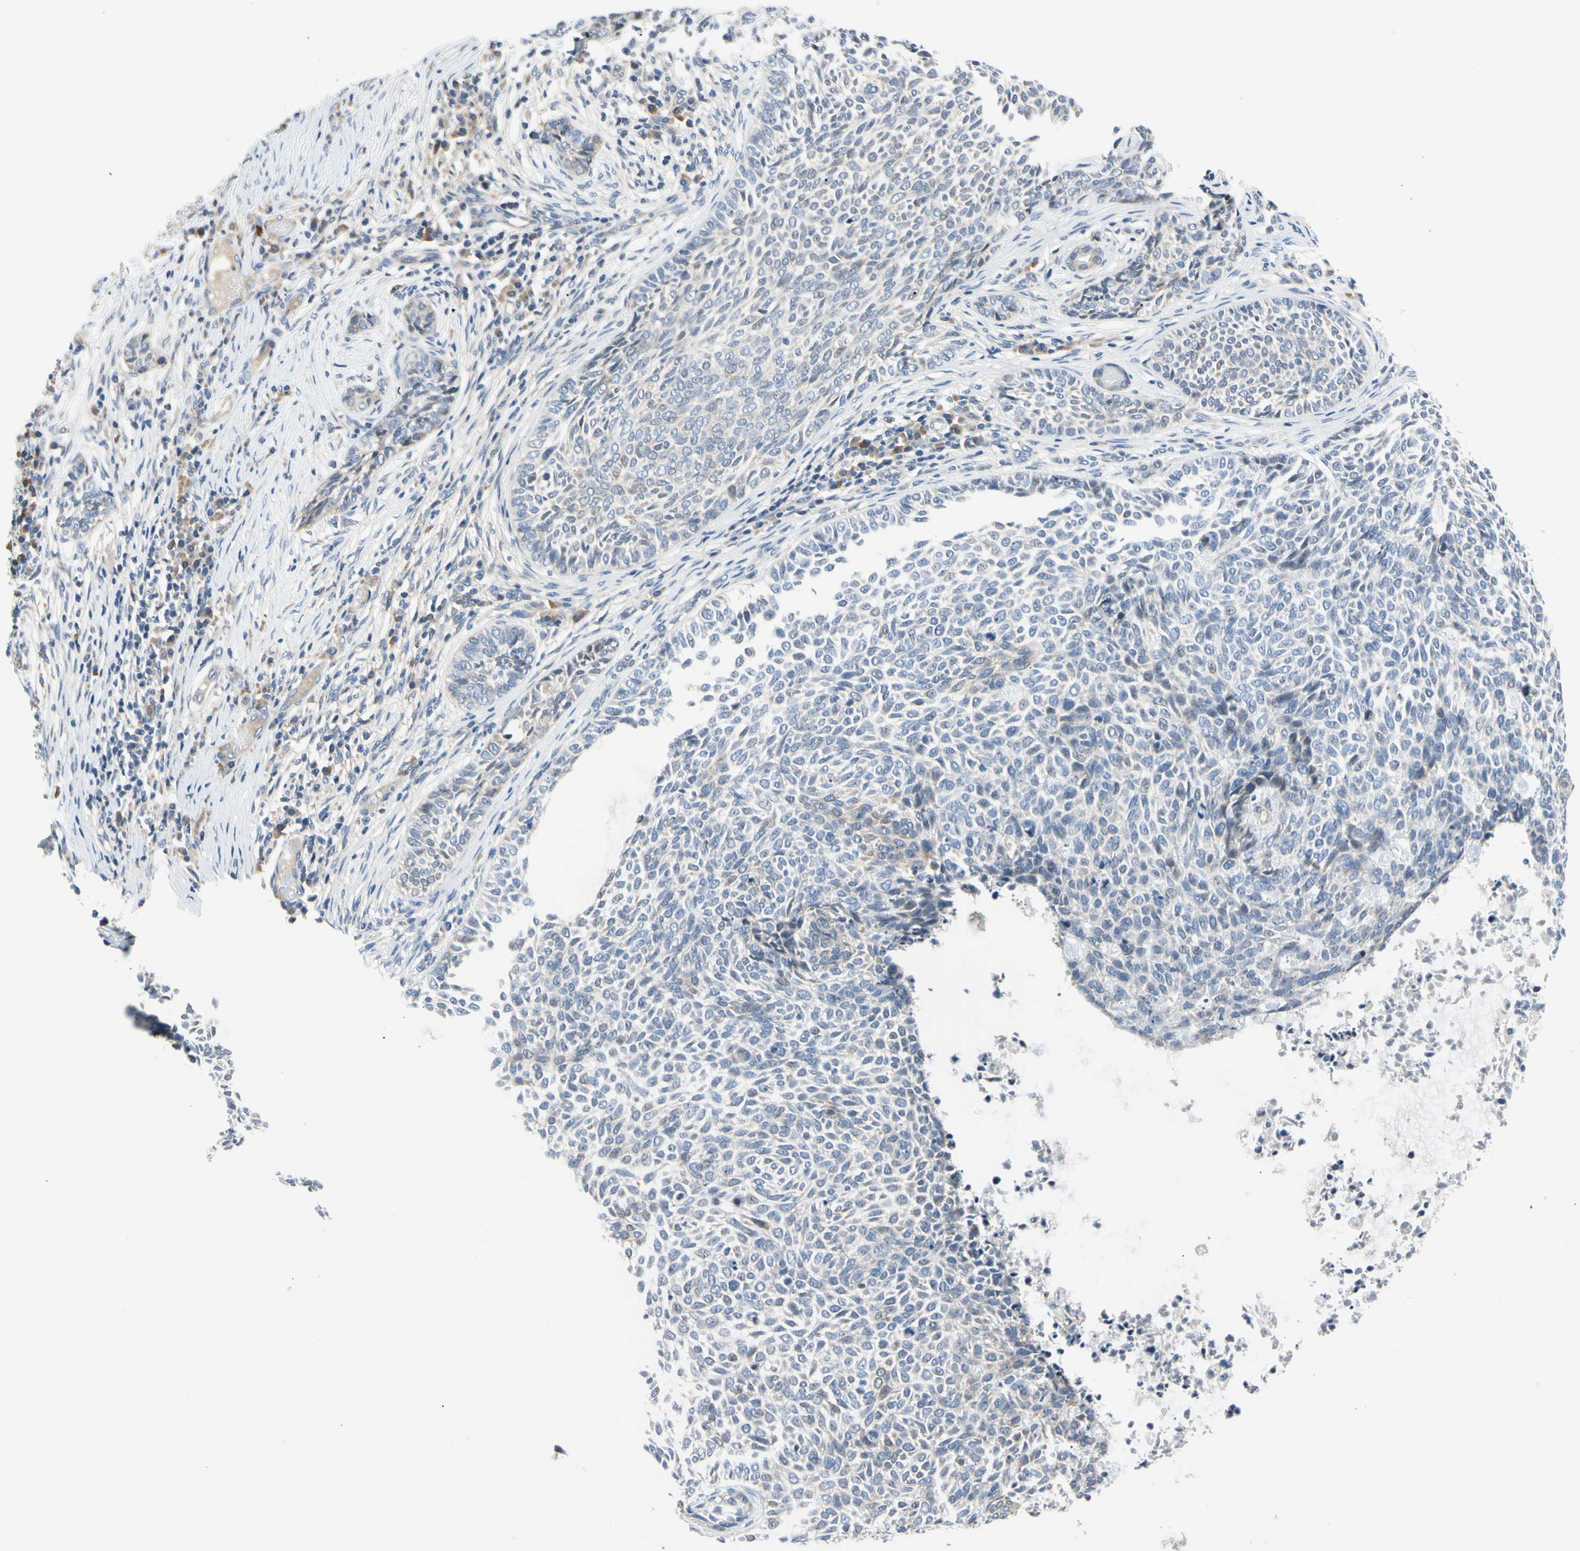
{"staining": {"intensity": "negative", "quantity": "none", "location": "none"}, "tissue": "skin cancer", "cell_type": "Tumor cells", "image_type": "cancer", "snomed": [{"axis": "morphology", "description": "Basal cell carcinoma"}, {"axis": "topography", "description": "Skin"}], "caption": "IHC image of human skin cancer stained for a protein (brown), which displays no expression in tumor cells. The staining was performed using DAB to visualize the protein expression in brown, while the nuclei were stained in blue with hematoxylin (Magnification: 20x).", "gene": "NFASC", "patient": {"sex": "male", "age": 87}}